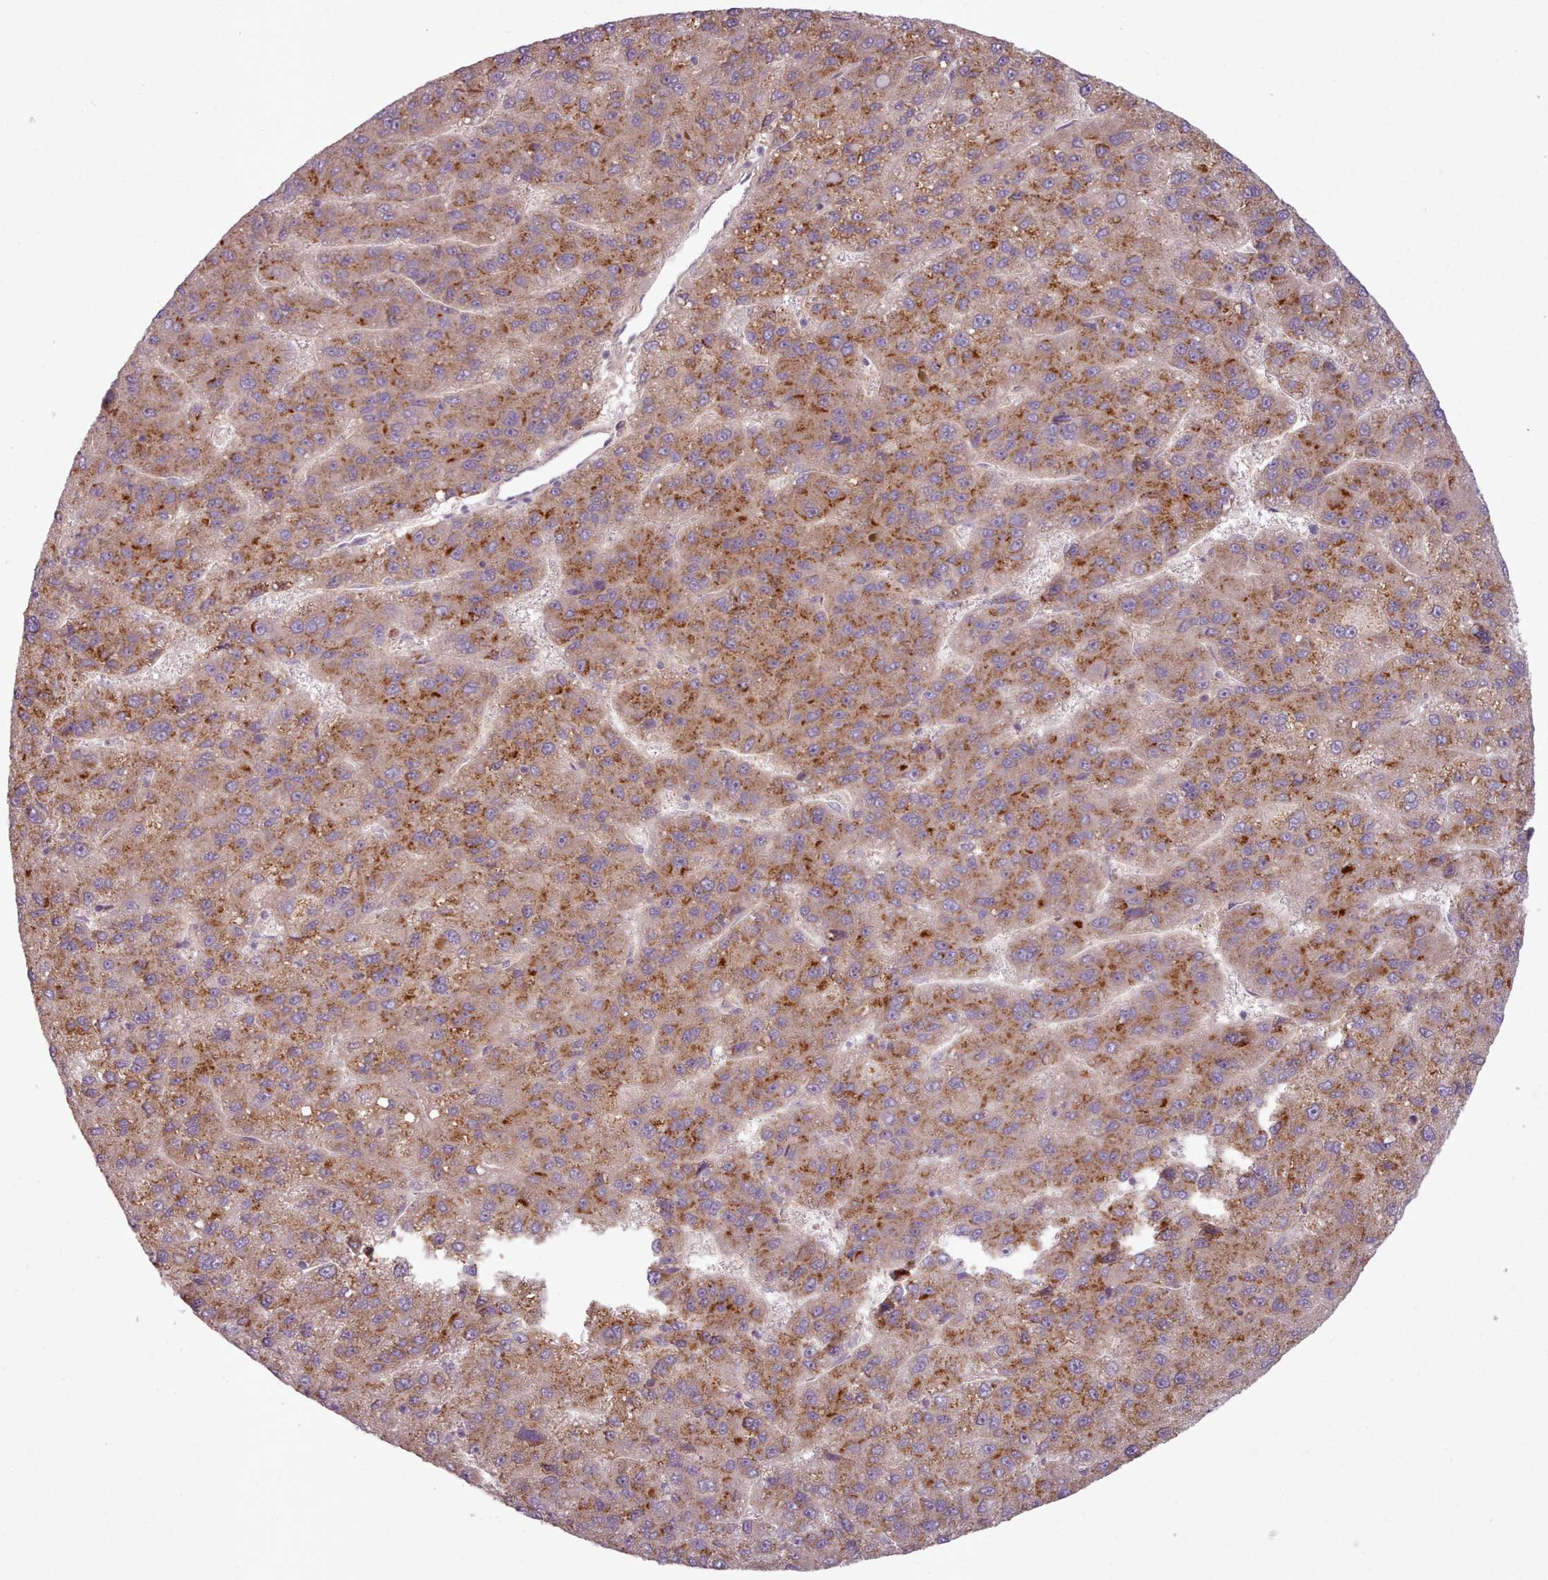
{"staining": {"intensity": "strong", "quantity": ">75%", "location": "cytoplasmic/membranous"}, "tissue": "liver cancer", "cell_type": "Tumor cells", "image_type": "cancer", "snomed": [{"axis": "morphology", "description": "Carcinoma, Hepatocellular, NOS"}, {"axis": "topography", "description": "Liver"}], "caption": "Immunohistochemical staining of human hepatocellular carcinoma (liver) exhibits high levels of strong cytoplasmic/membranous positivity in about >75% of tumor cells.", "gene": "LAPTM5", "patient": {"sex": "female", "age": 82}}